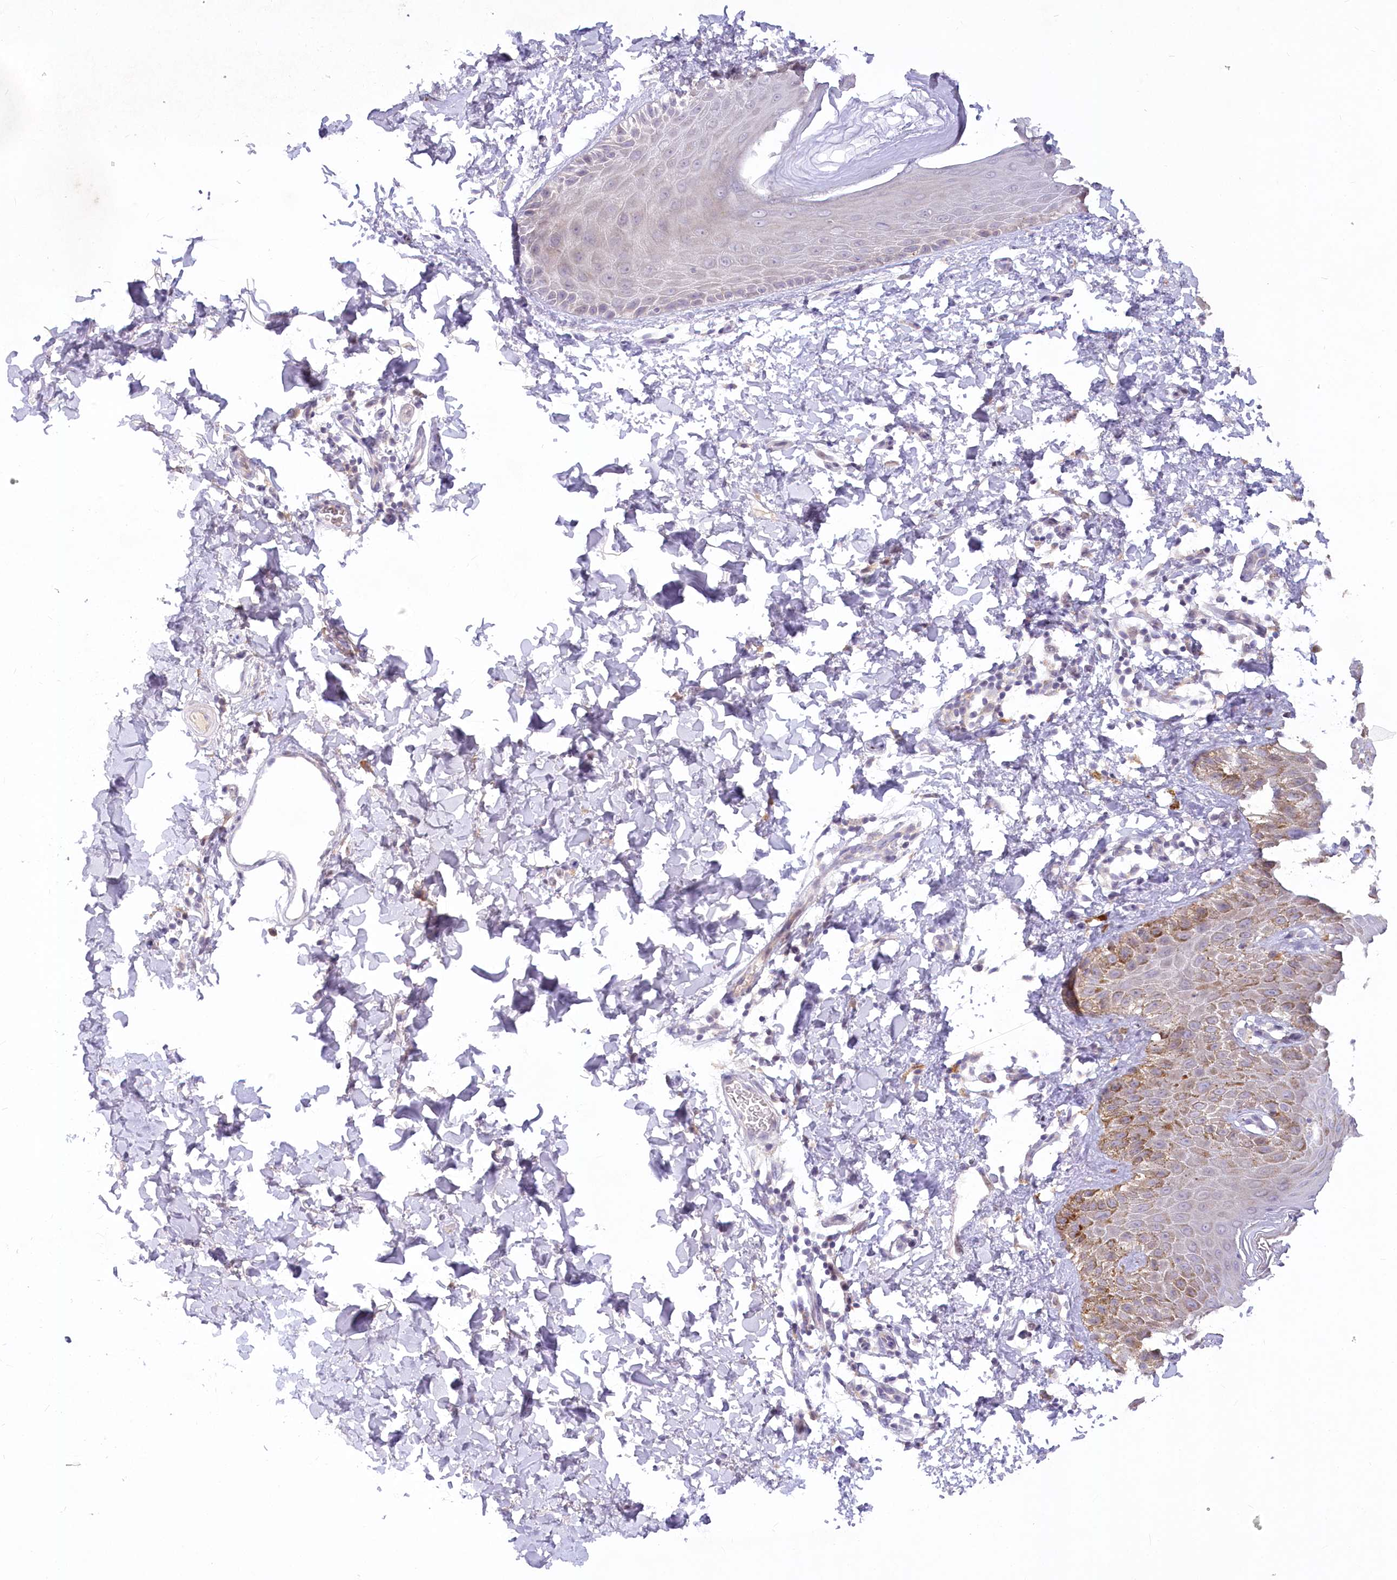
{"staining": {"intensity": "moderate", "quantity": "<25%", "location": "cytoplasmic/membranous"}, "tissue": "skin", "cell_type": "Epidermal cells", "image_type": "normal", "snomed": [{"axis": "morphology", "description": "Normal tissue, NOS"}, {"axis": "topography", "description": "Anal"}], "caption": "Protein expression analysis of normal human skin reveals moderate cytoplasmic/membranous staining in approximately <25% of epidermal cells. The protein is stained brown, and the nuclei are stained in blue (DAB (3,3'-diaminobenzidine) IHC with brightfield microscopy, high magnification).", "gene": "EFHC2", "patient": {"sex": "male", "age": 44}}